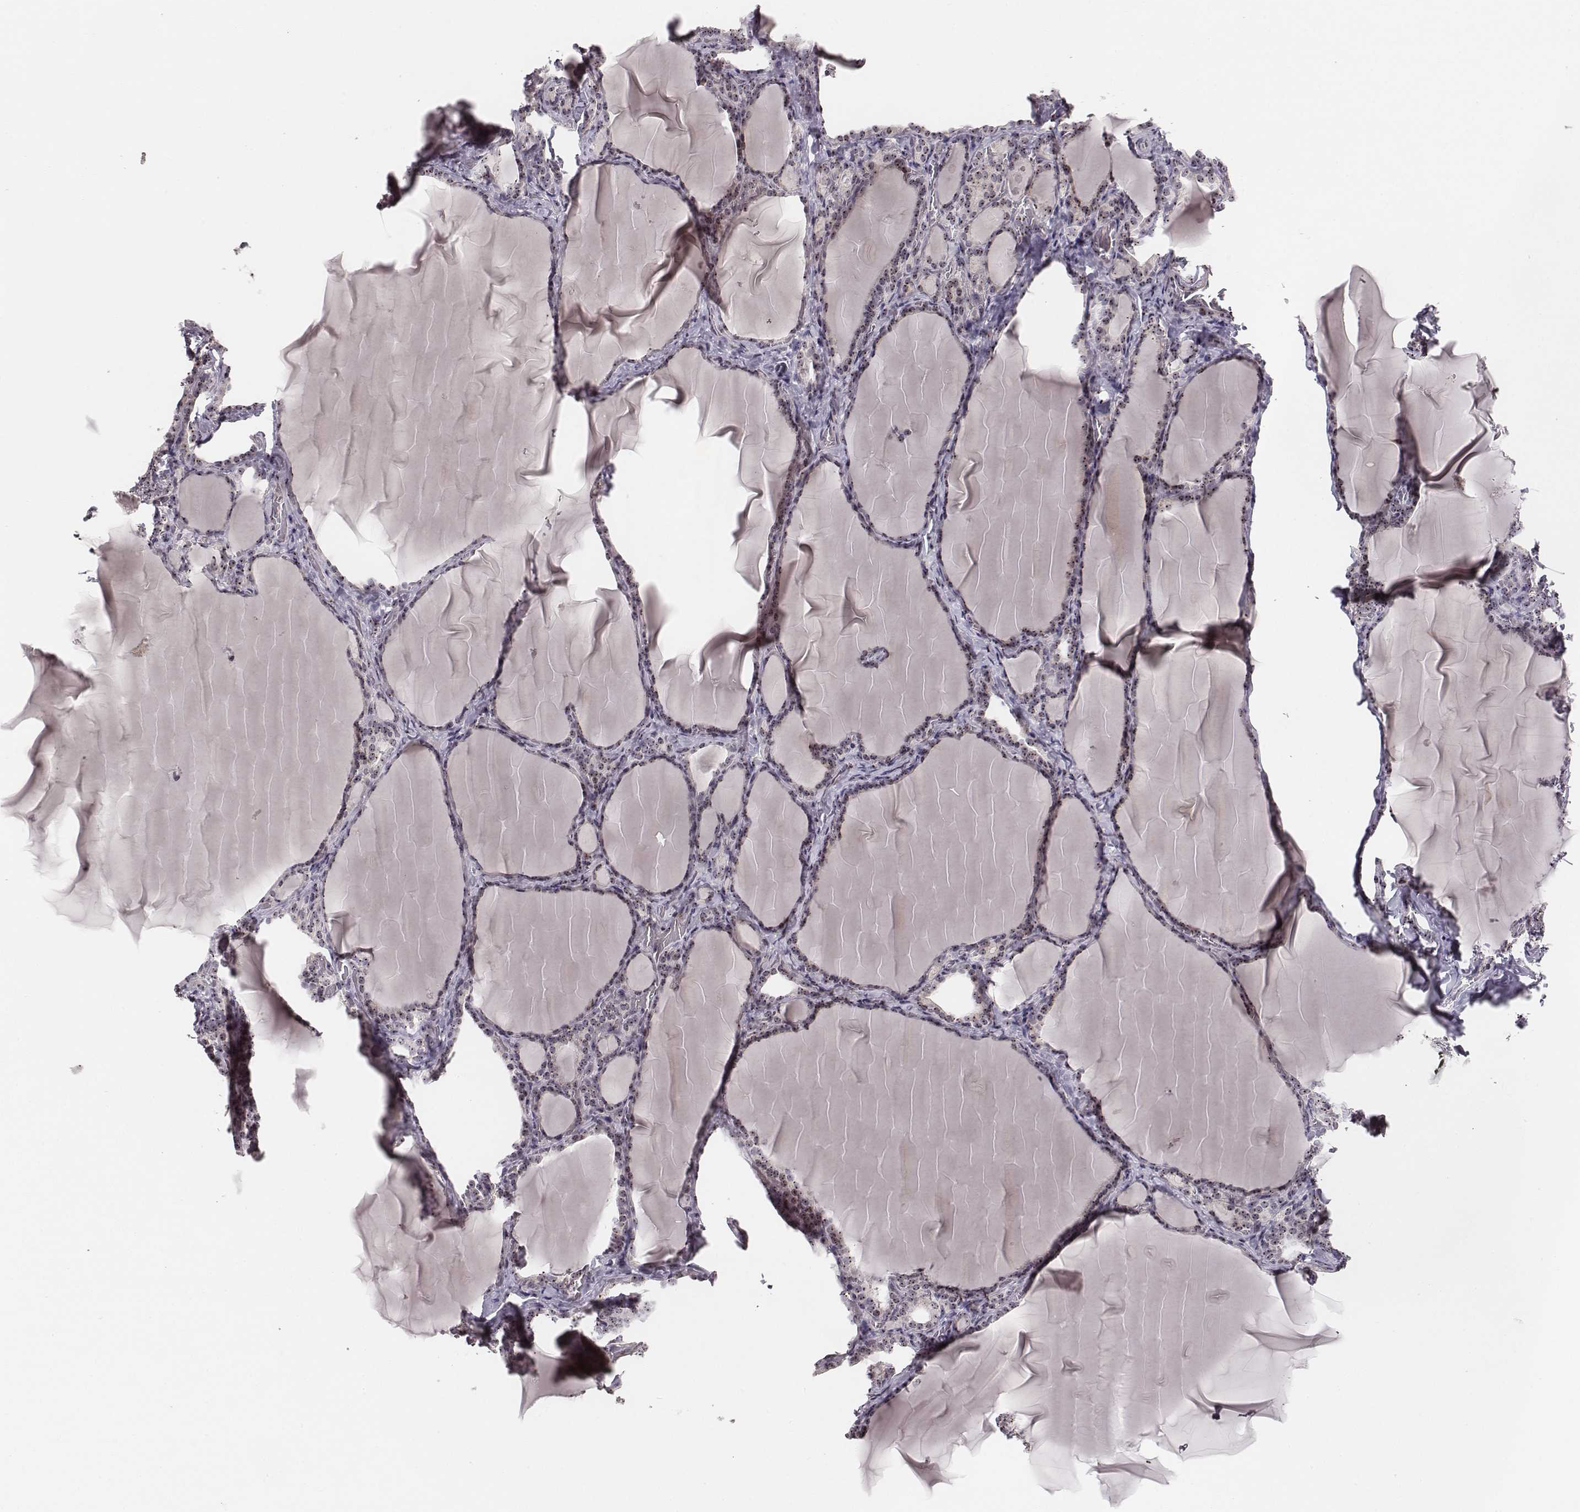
{"staining": {"intensity": "weak", "quantity": ">75%", "location": "nuclear"}, "tissue": "thyroid gland", "cell_type": "Glandular cells", "image_type": "normal", "snomed": [{"axis": "morphology", "description": "Normal tissue, NOS"}, {"axis": "morphology", "description": "Hyperplasia, NOS"}, {"axis": "topography", "description": "Thyroid gland"}], "caption": "Protein staining displays weak nuclear staining in approximately >75% of glandular cells in benign thyroid gland. (Stains: DAB in brown, nuclei in blue, Microscopy: brightfield microscopy at high magnification).", "gene": "NOP56", "patient": {"sex": "female", "age": 27}}